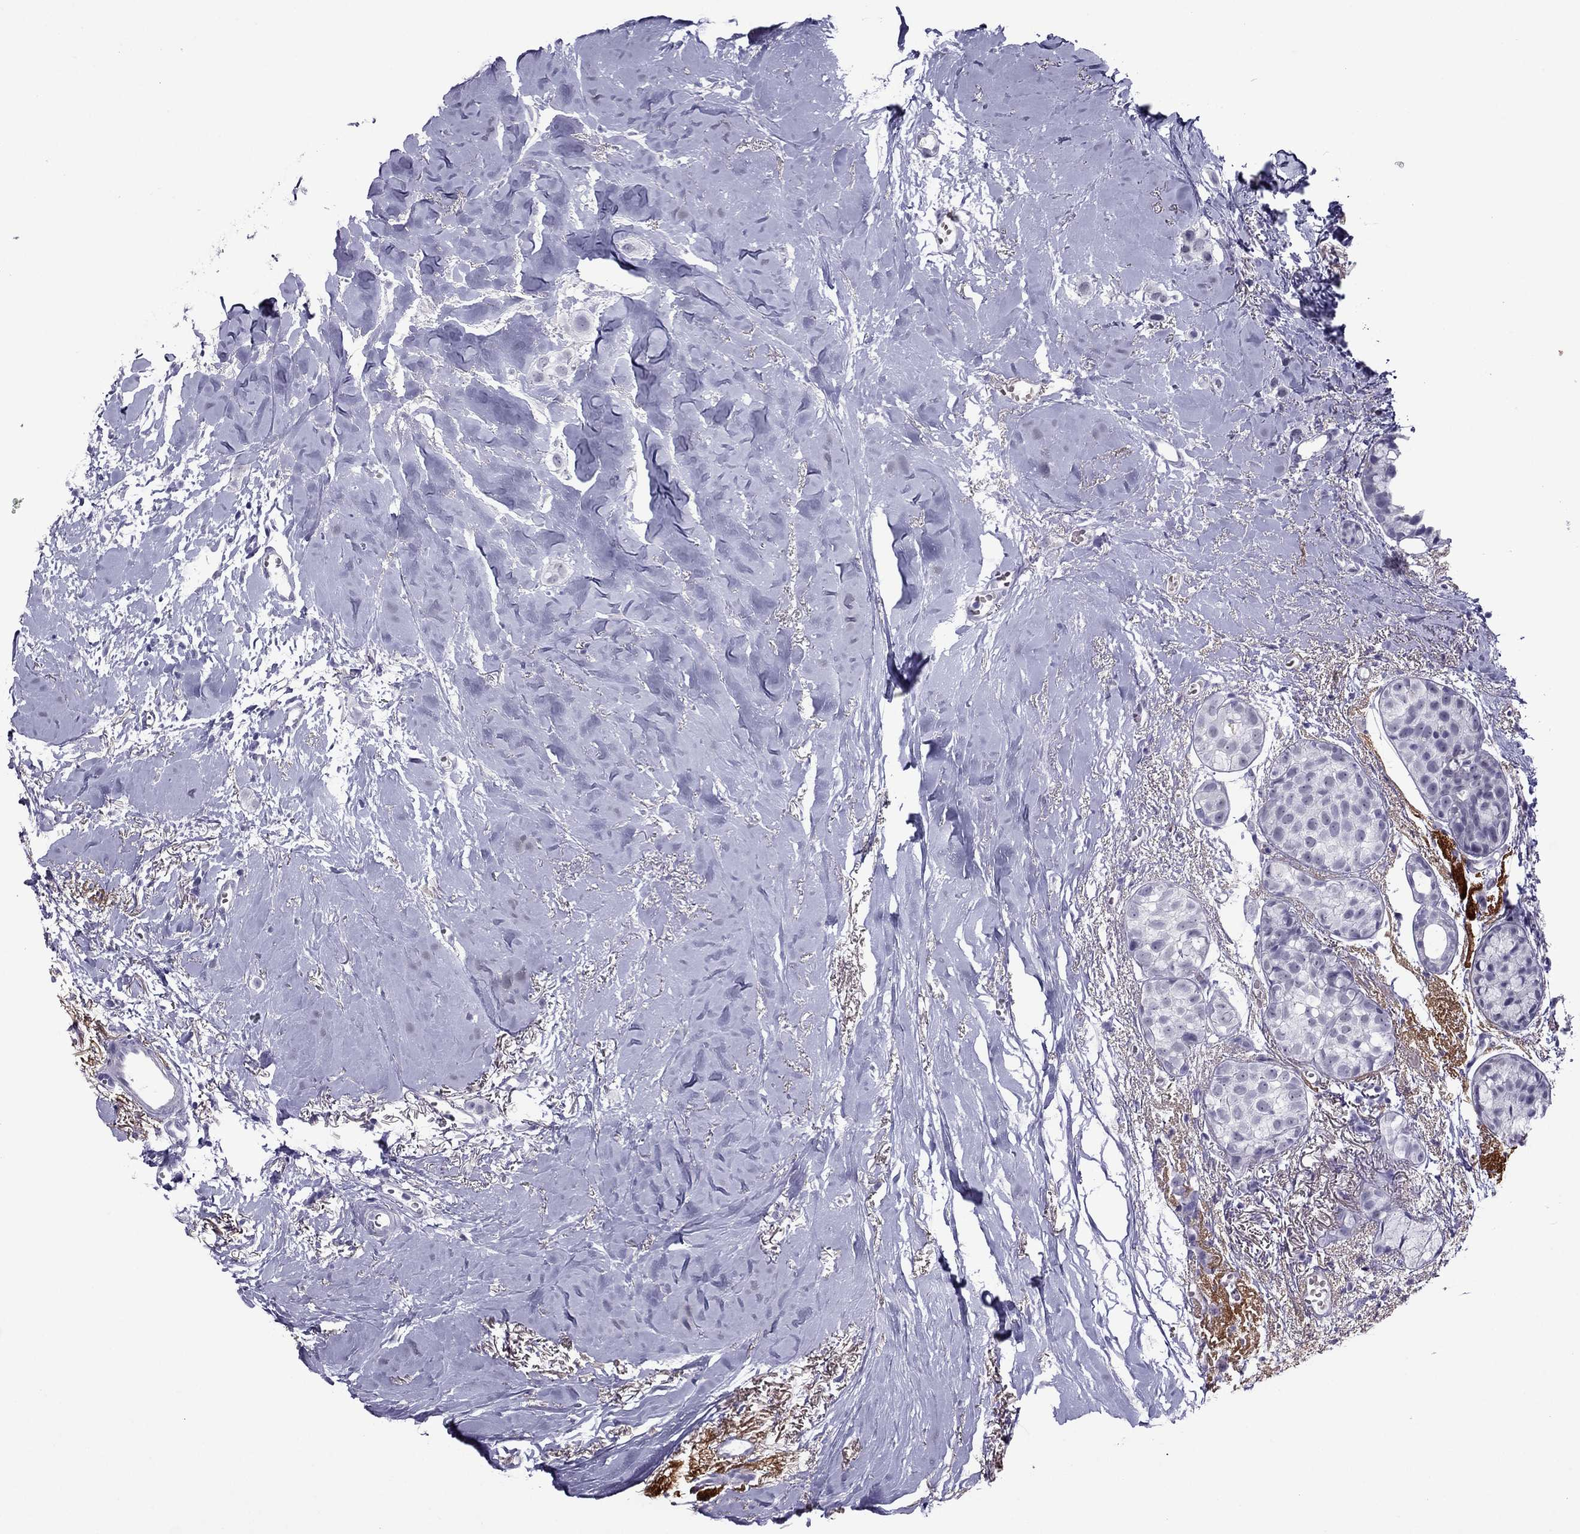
{"staining": {"intensity": "negative", "quantity": "none", "location": "none"}, "tissue": "breast cancer", "cell_type": "Tumor cells", "image_type": "cancer", "snomed": [{"axis": "morphology", "description": "Duct carcinoma"}, {"axis": "topography", "description": "Breast"}], "caption": "Immunohistochemical staining of invasive ductal carcinoma (breast) displays no significant positivity in tumor cells.", "gene": "MYLK3", "patient": {"sex": "female", "age": 85}}